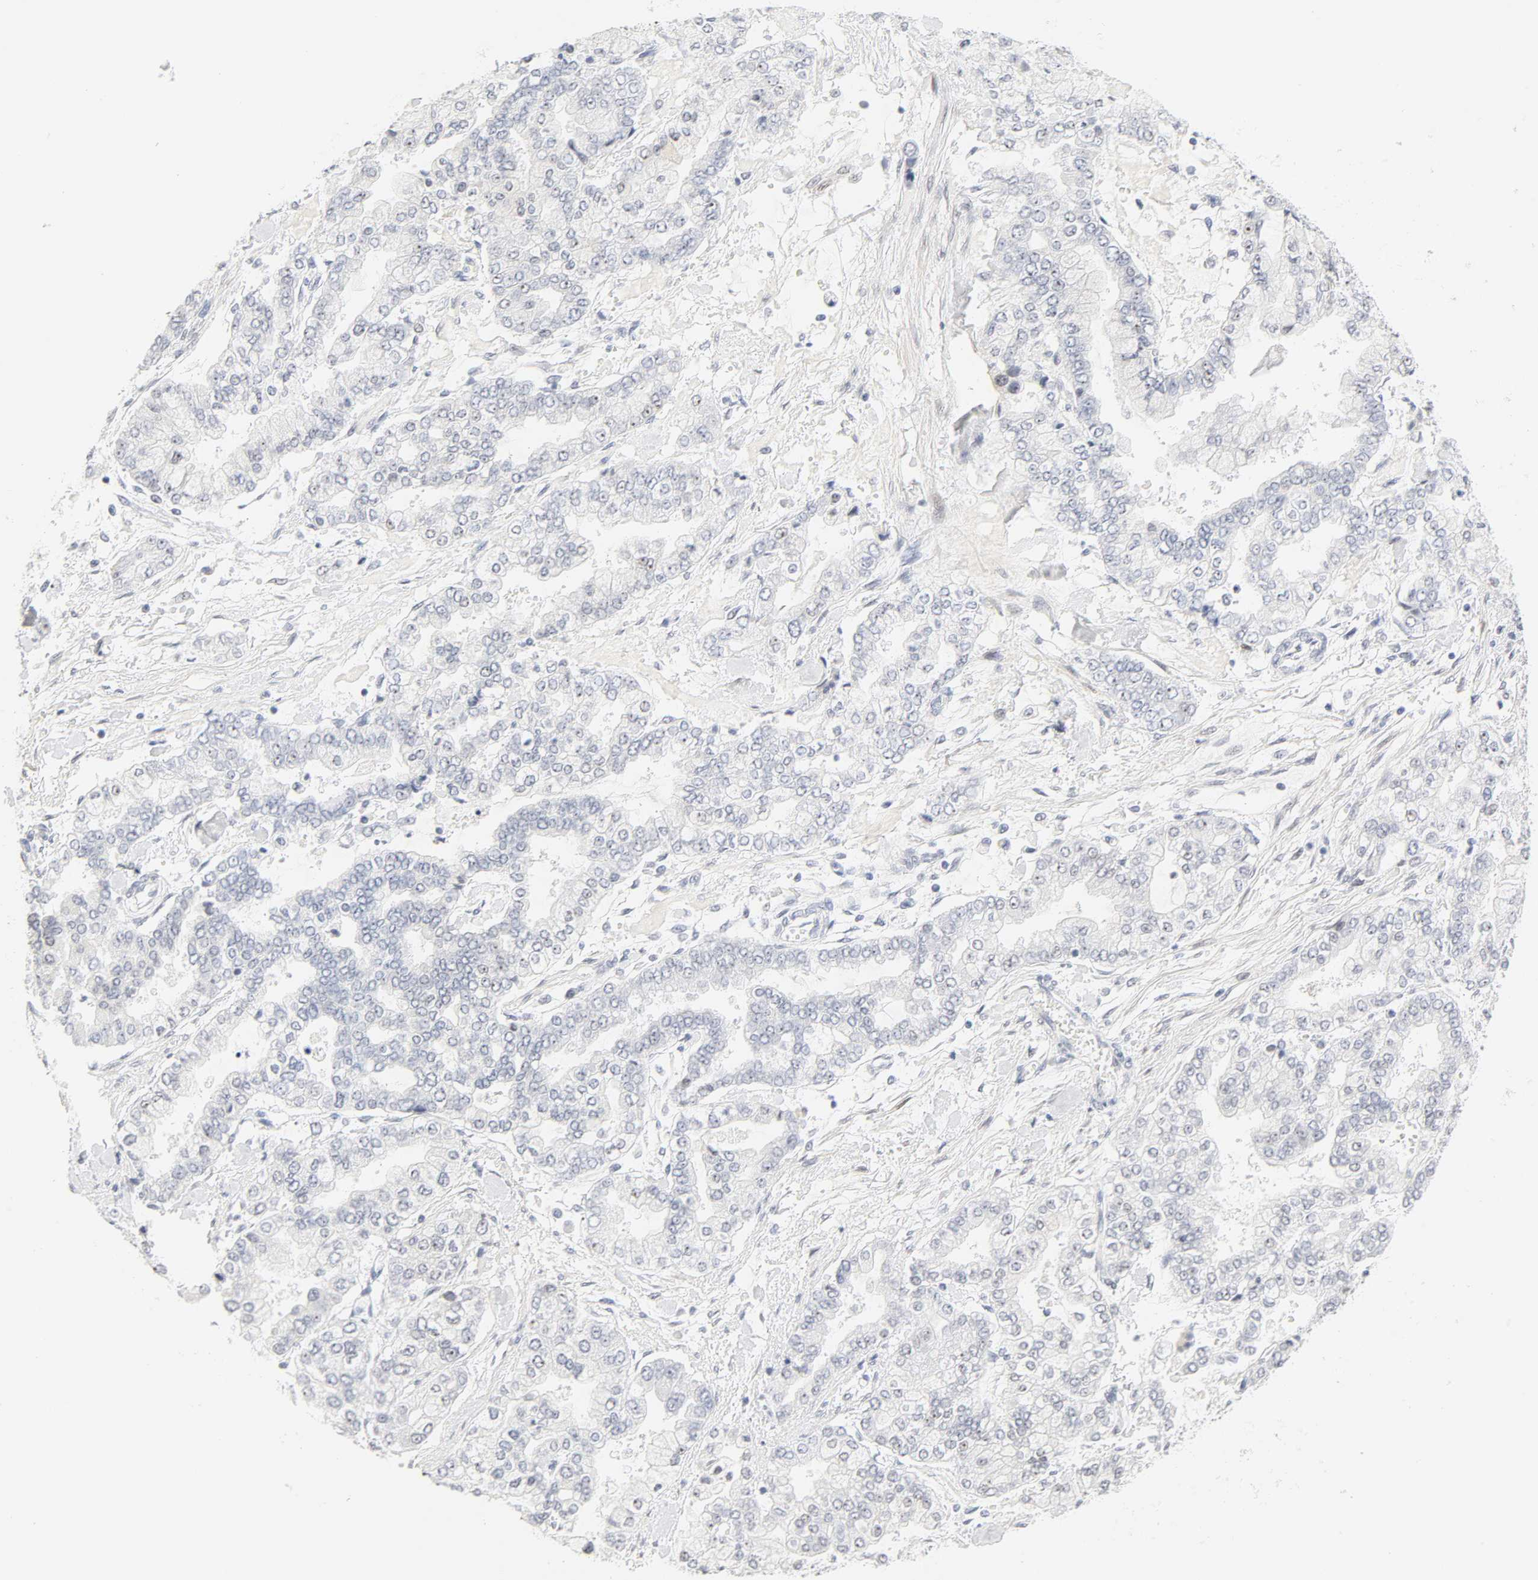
{"staining": {"intensity": "negative", "quantity": "none", "location": "none"}, "tissue": "stomach cancer", "cell_type": "Tumor cells", "image_type": "cancer", "snomed": [{"axis": "morphology", "description": "Normal tissue, NOS"}, {"axis": "morphology", "description": "Adenocarcinoma, NOS"}, {"axis": "topography", "description": "Stomach, upper"}, {"axis": "topography", "description": "Stomach"}], "caption": "Immunohistochemical staining of adenocarcinoma (stomach) demonstrates no significant staining in tumor cells.", "gene": "MNAT1", "patient": {"sex": "male", "age": 76}}